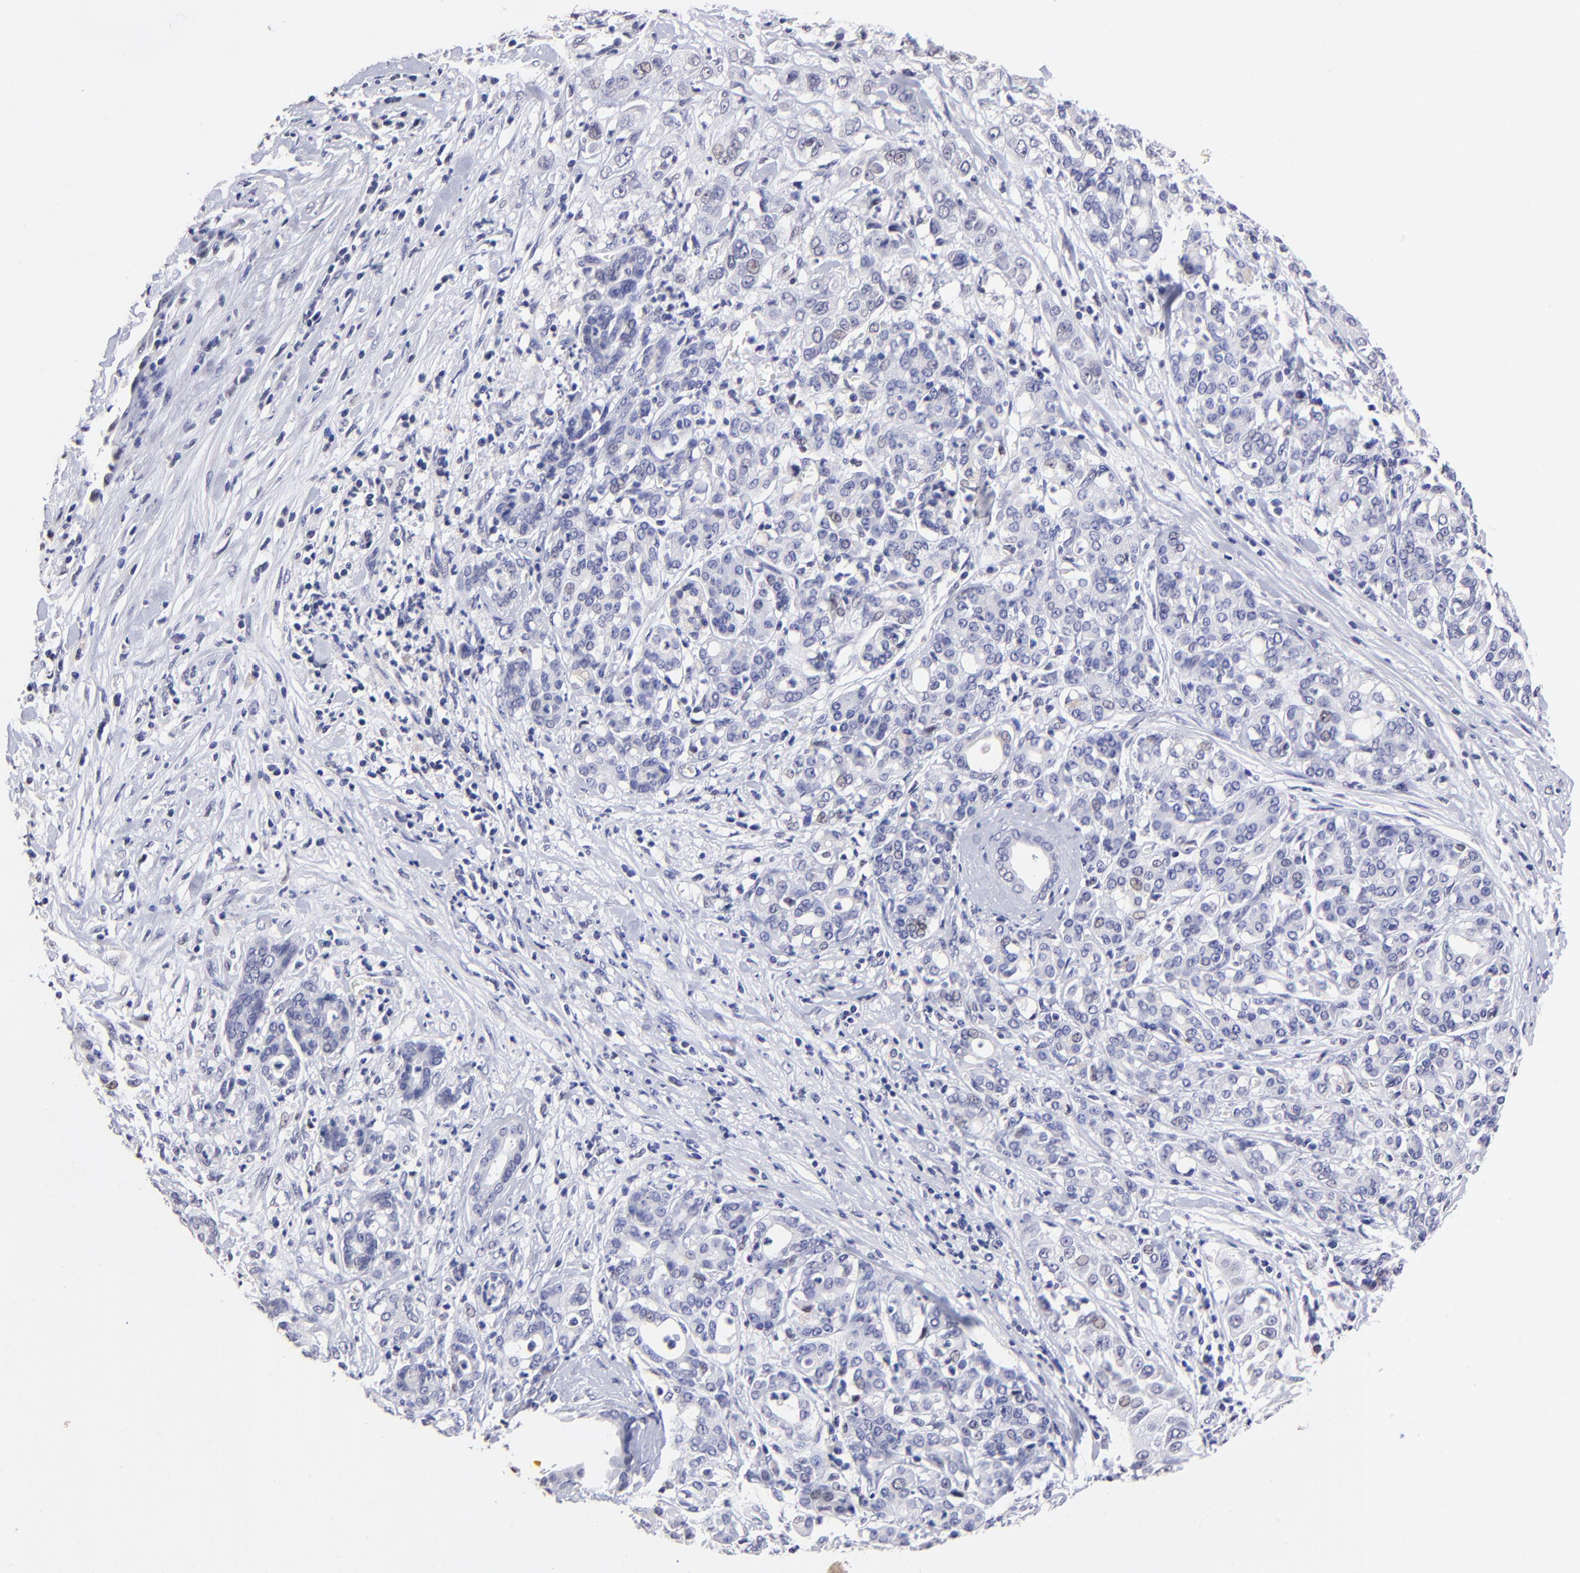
{"staining": {"intensity": "weak", "quantity": "<25%", "location": "nuclear"}, "tissue": "pancreatic cancer", "cell_type": "Tumor cells", "image_type": "cancer", "snomed": [{"axis": "morphology", "description": "Adenocarcinoma, NOS"}, {"axis": "topography", "description": "Pancreas"}], "caption": "Immunohistochemical staining of human pancreatic adenocarcinoma displays no significant staining in tumor cells.", "gene": "DNMT1", "patient": {"sex": "female", "age": 52}}